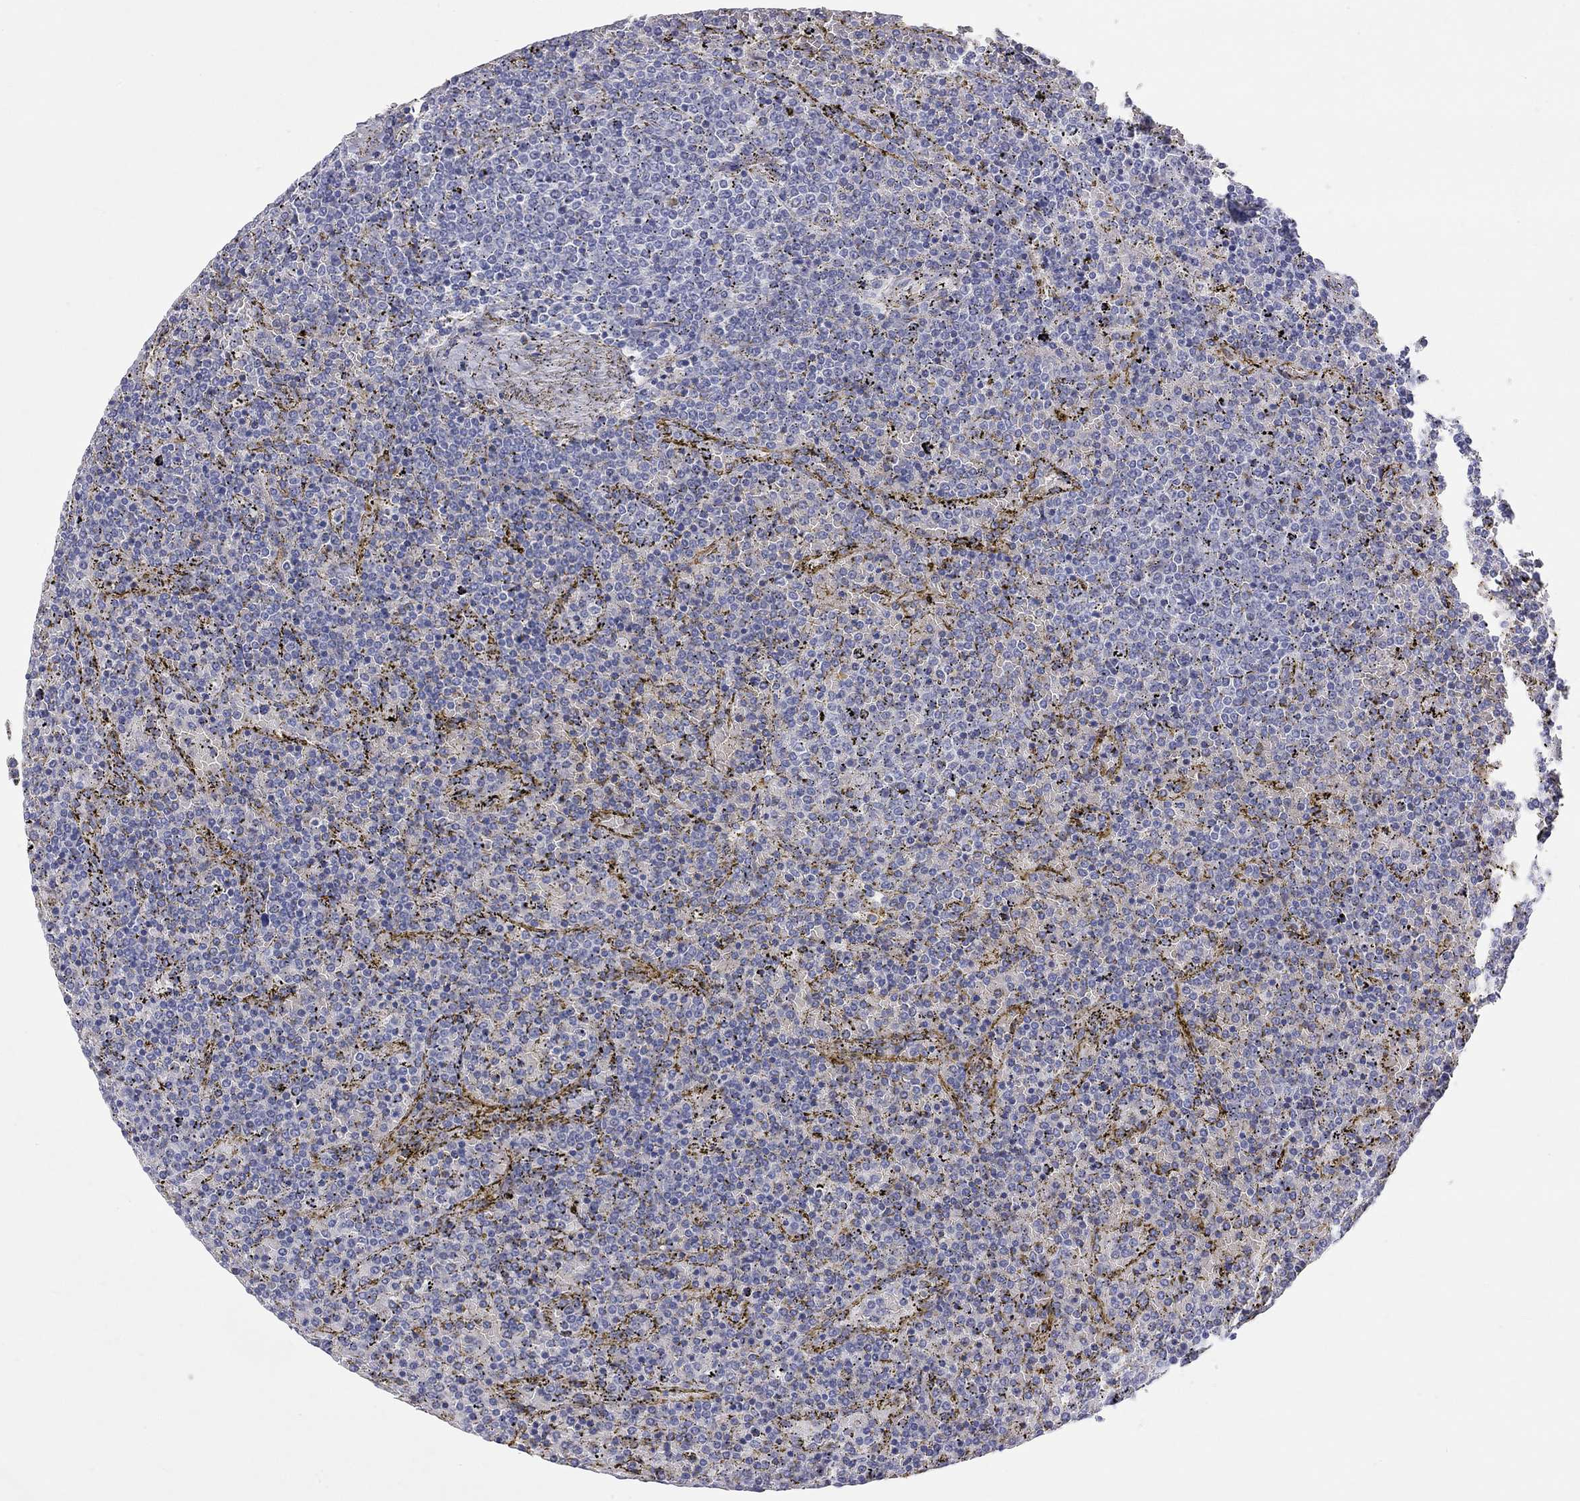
{"staining": {"intensity": "negative", "quantity": "none", "location": "none"}, "tissue": "lymphoma", "cell_type": "Tumor cells", "image_type": "cancer", "snomed": [{"axis": "morphology", "description": "Malignant lymphoma, non-Hodgkin's type, Low grade"}, {"axis": "topography", "description": "Spleen"}], "caption": "Tumor cells show no significant positivity in lymphoma.", "gene": "PCDHGC5", "patient": {"sex": "female", "age": 77}}